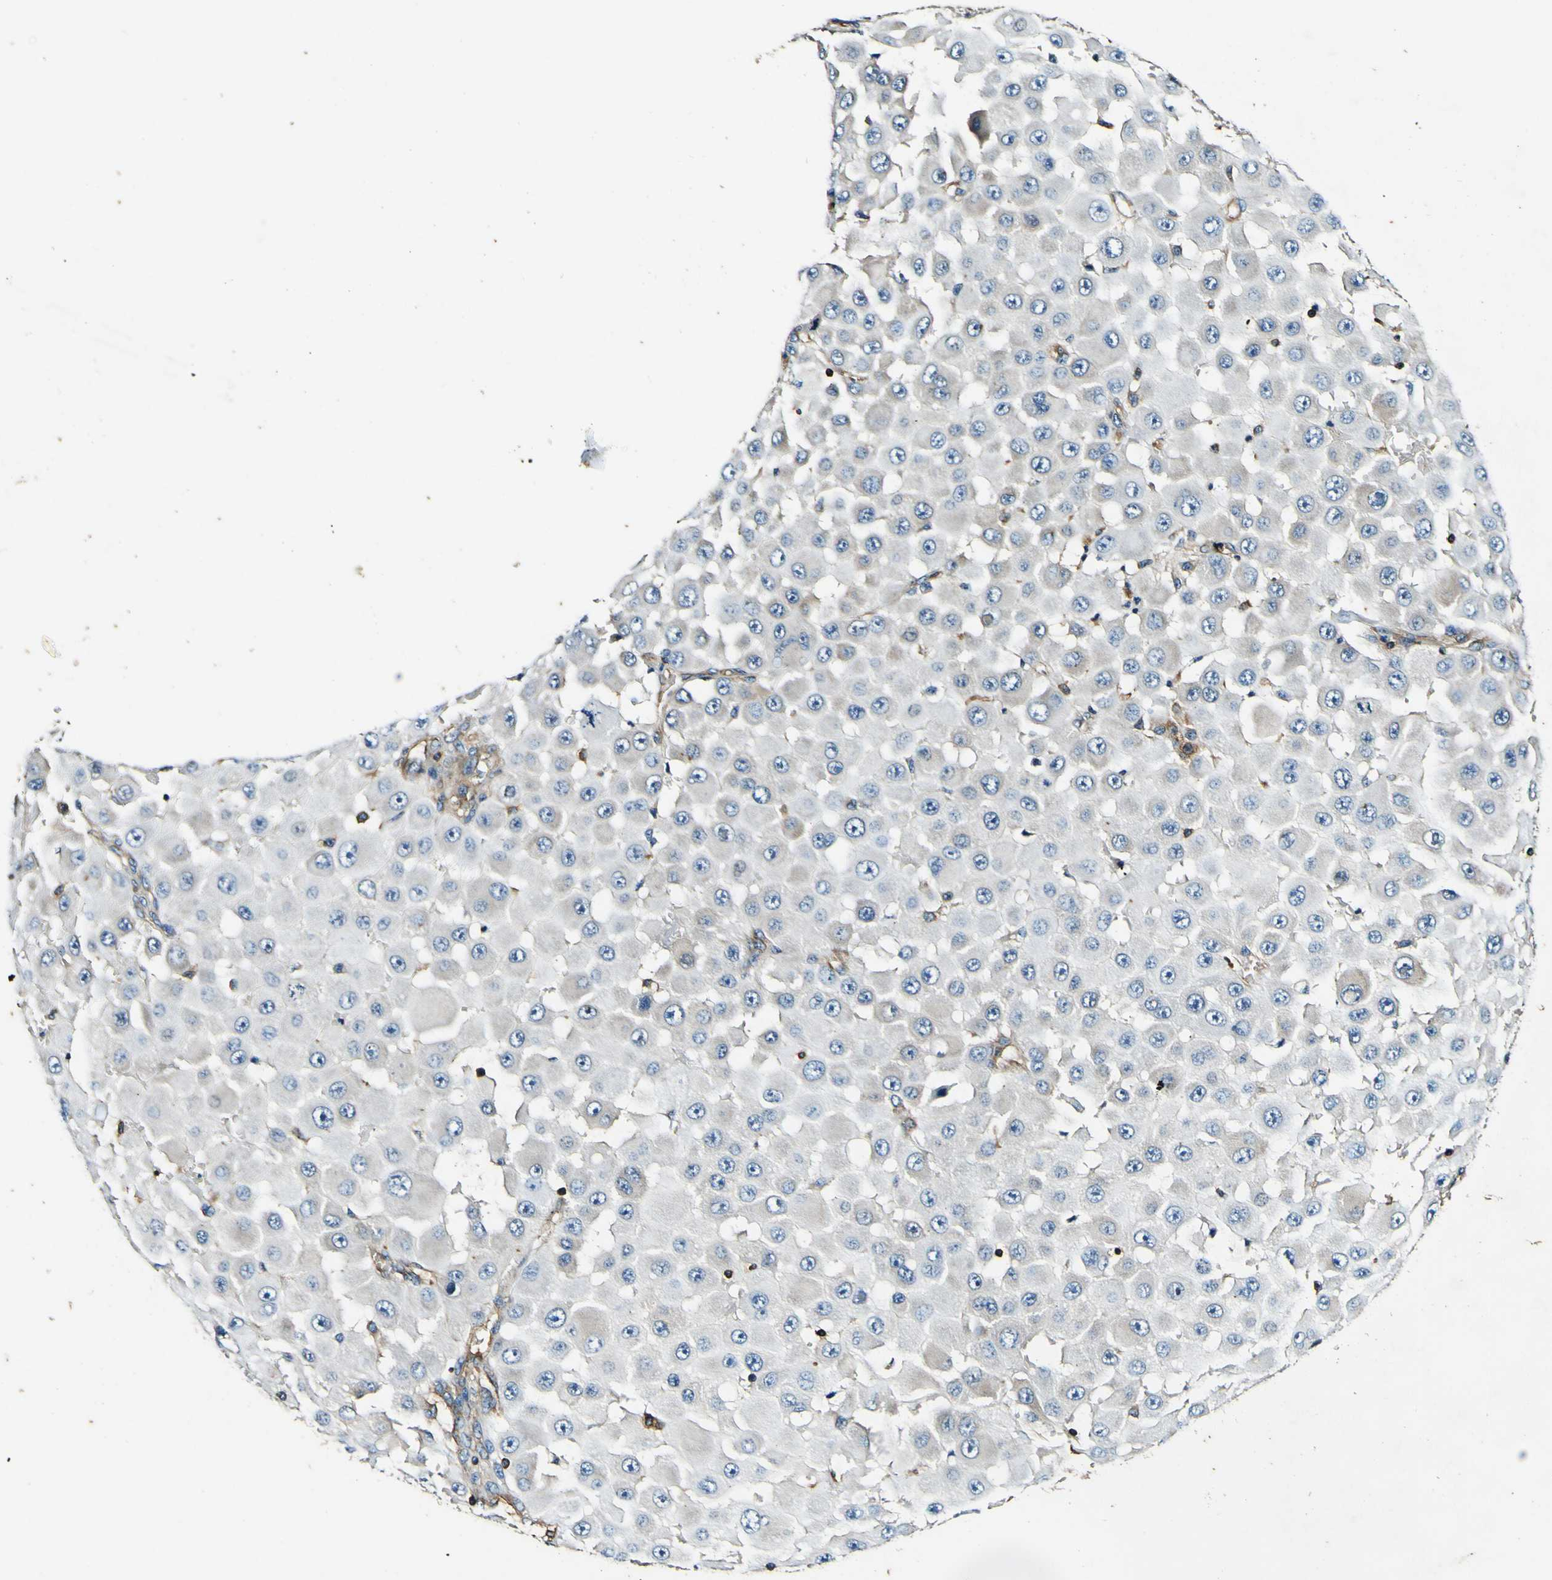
{"staining": {"intensity": "negative", "quantity": "none", "location": "none"}, "tissue": "melanoma", "cell_type": "Tumor cells", "image_type": "cancer", "snomed": [{"axis": "morphology", "description": "Malignant melanoma, NOS"}, {"axis": "topography", "description": "Skin"}], "caption": "A micrograph of malignant melanoma stained for a protein exhibits no brown staining in tumor cells.", "gene": "RHOT2", "patient": {"sex": "female", "age": 81}}